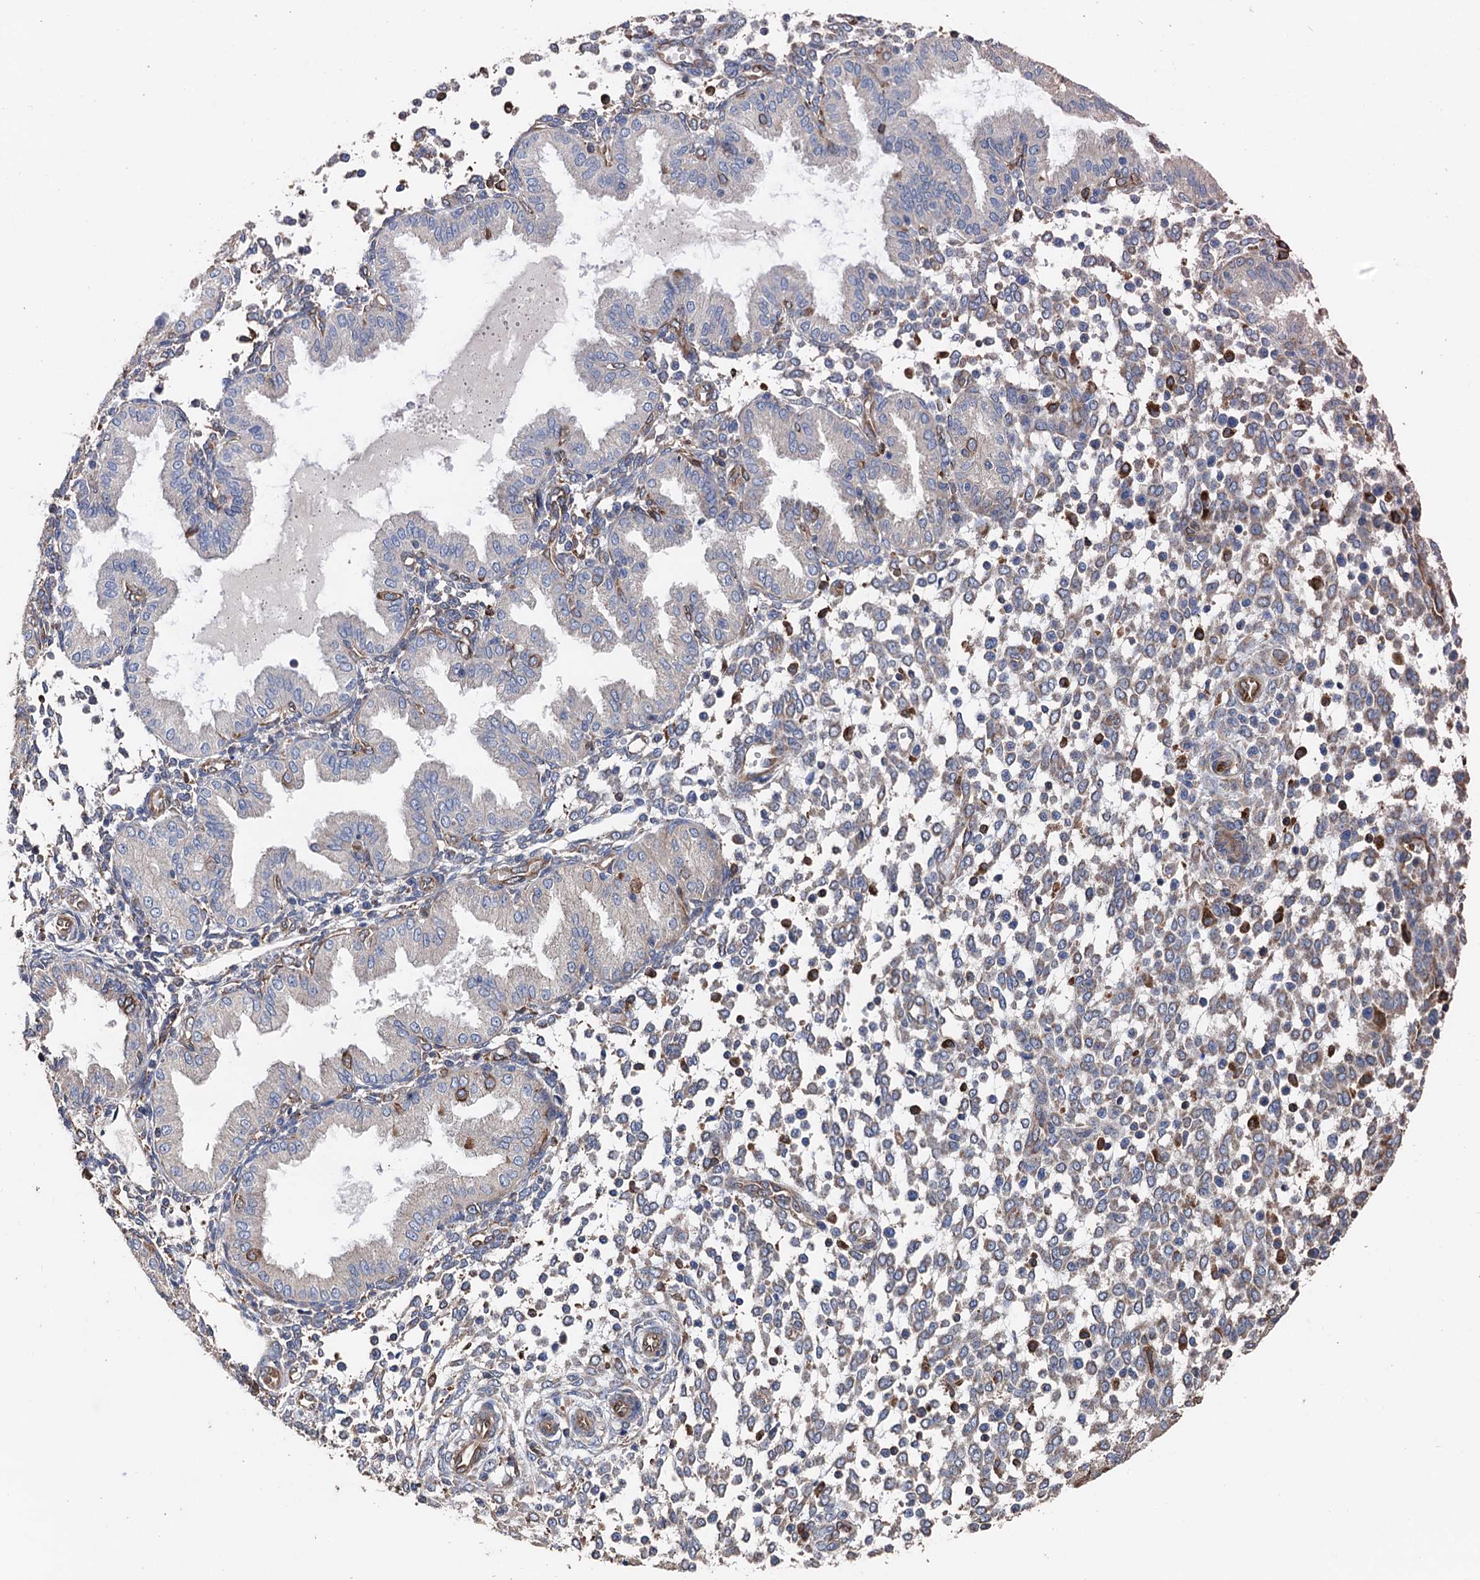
{"staining": {"intensity": "moderate", "quantity": "<25%", "location": "cytoplasmic/membranous"}, "tissue": "endometrium", "cell_type": "Cells in endometrial stroma", "image_type": "normal", "snomed": [{"axis": "morphology", "description": "Normal tissue, NOS"}, {"axis": "topography", "description": "Endometrium"}], "caption": "Immunohistochemical staining of benign endometrium exhibits moderate cytoplasmic/membranous protein staining in about <25% of cells in endometrial stroma. The staining was performed using DAB (3,3'-diaminobenzidine) to visualize the protein expression in brown, while the nuclei were stained in blue with hematoxylin (Magnification: 20x).", "gene": "STING1", "patient": {"sex": "female", "age": 53}}